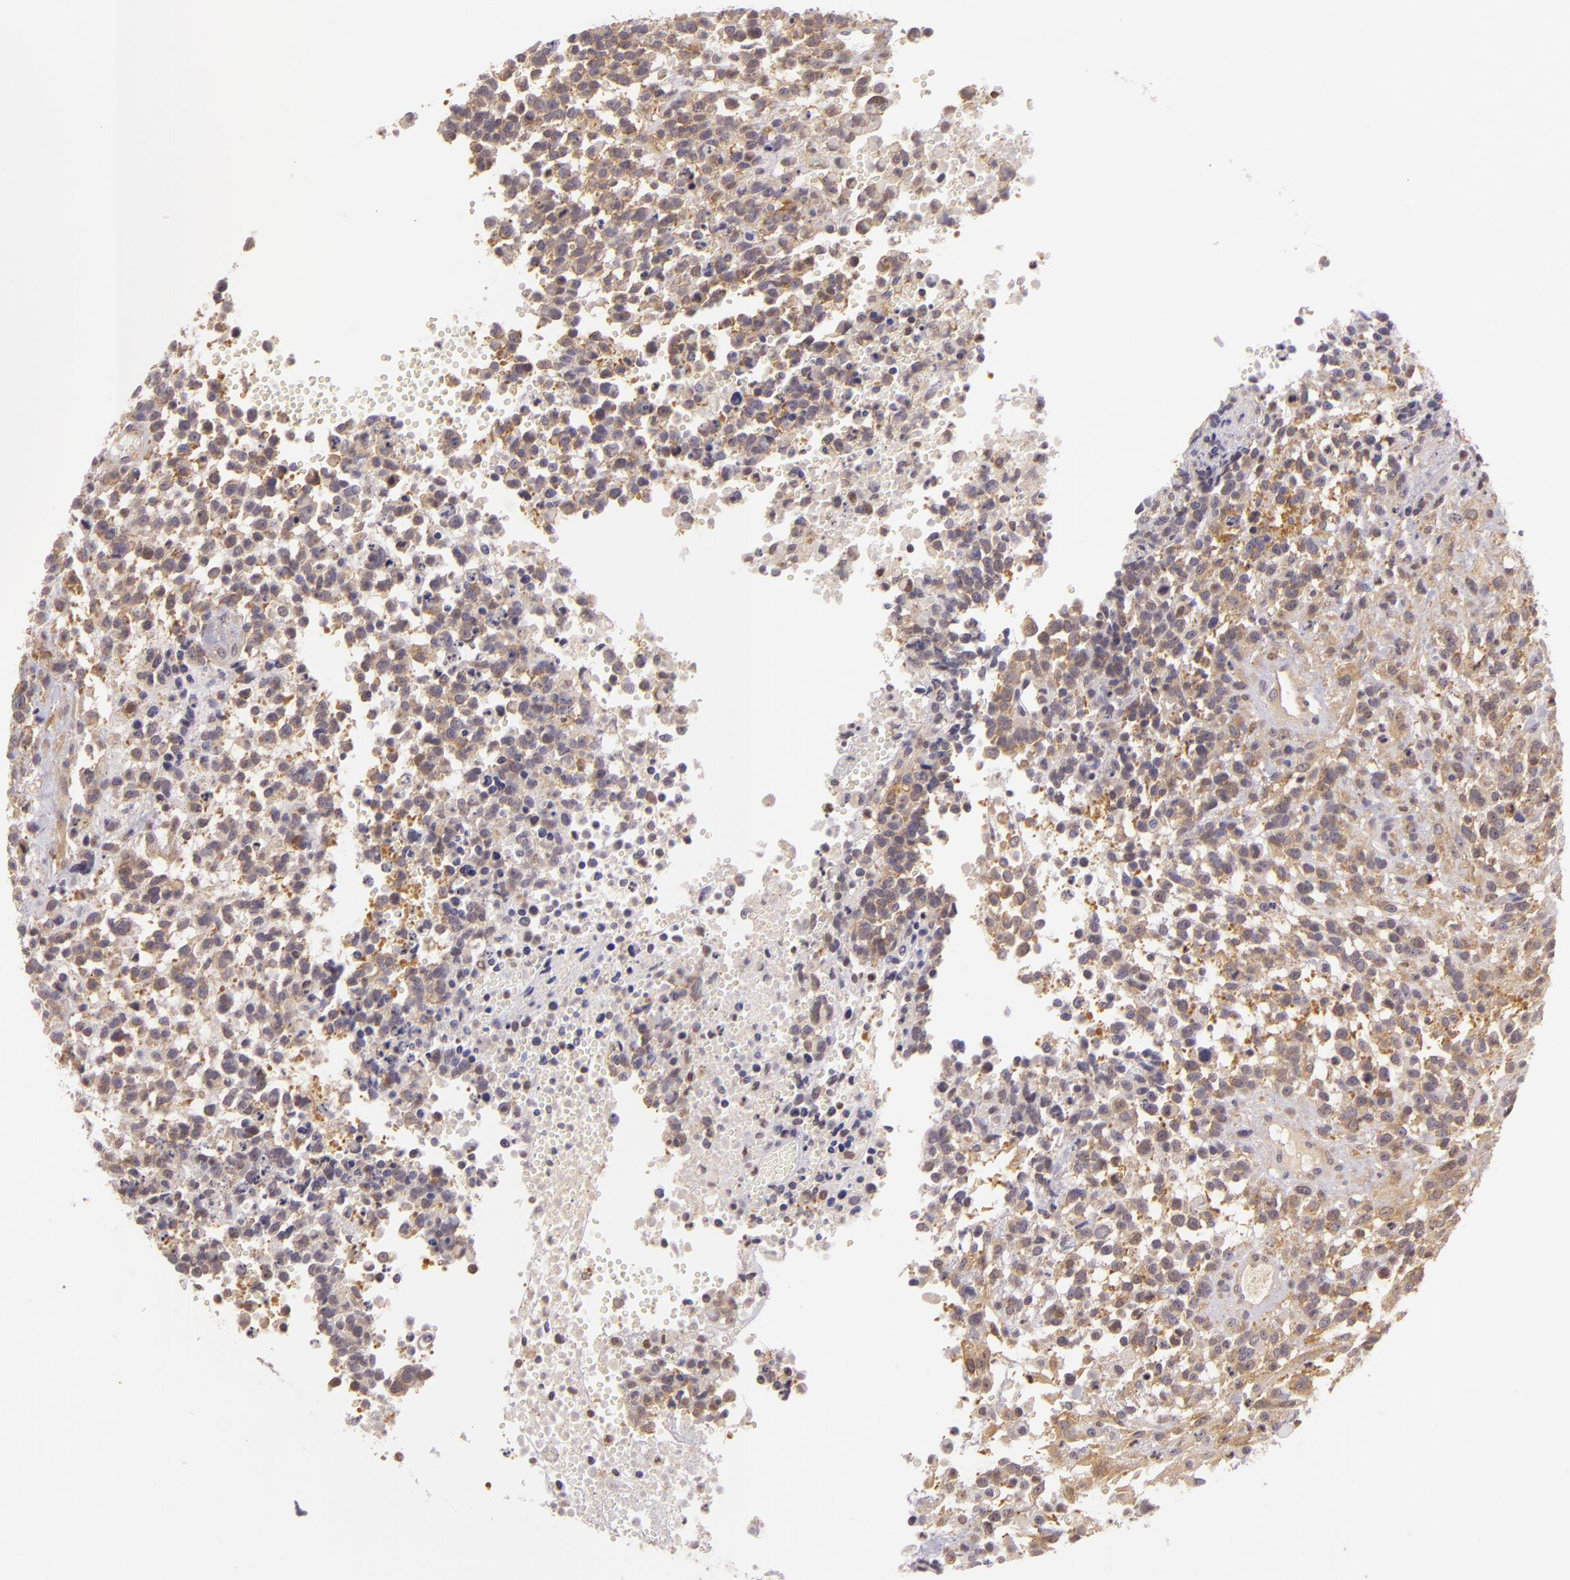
{"staining": {"intensity": "moderate", "quantity": "<25%", "location": "cytoplasmic/membranous"}, "tissue": "glioma", "cell_type": "Tumor cells", "image_type": "cancer", "snomed": [{"axis": "morphology", "description": "Glioma, malignant, High grade"}, {"axis": "topography", "description": "Brain"}], "caption": "Moderate cytoplasmic/membranous protein positivity is appreciated in approximately <25% of tumor cells in malignant high-grade glioma.", "gene": "IMPDH1", "patient": {"sex": "male", "age": 66}}